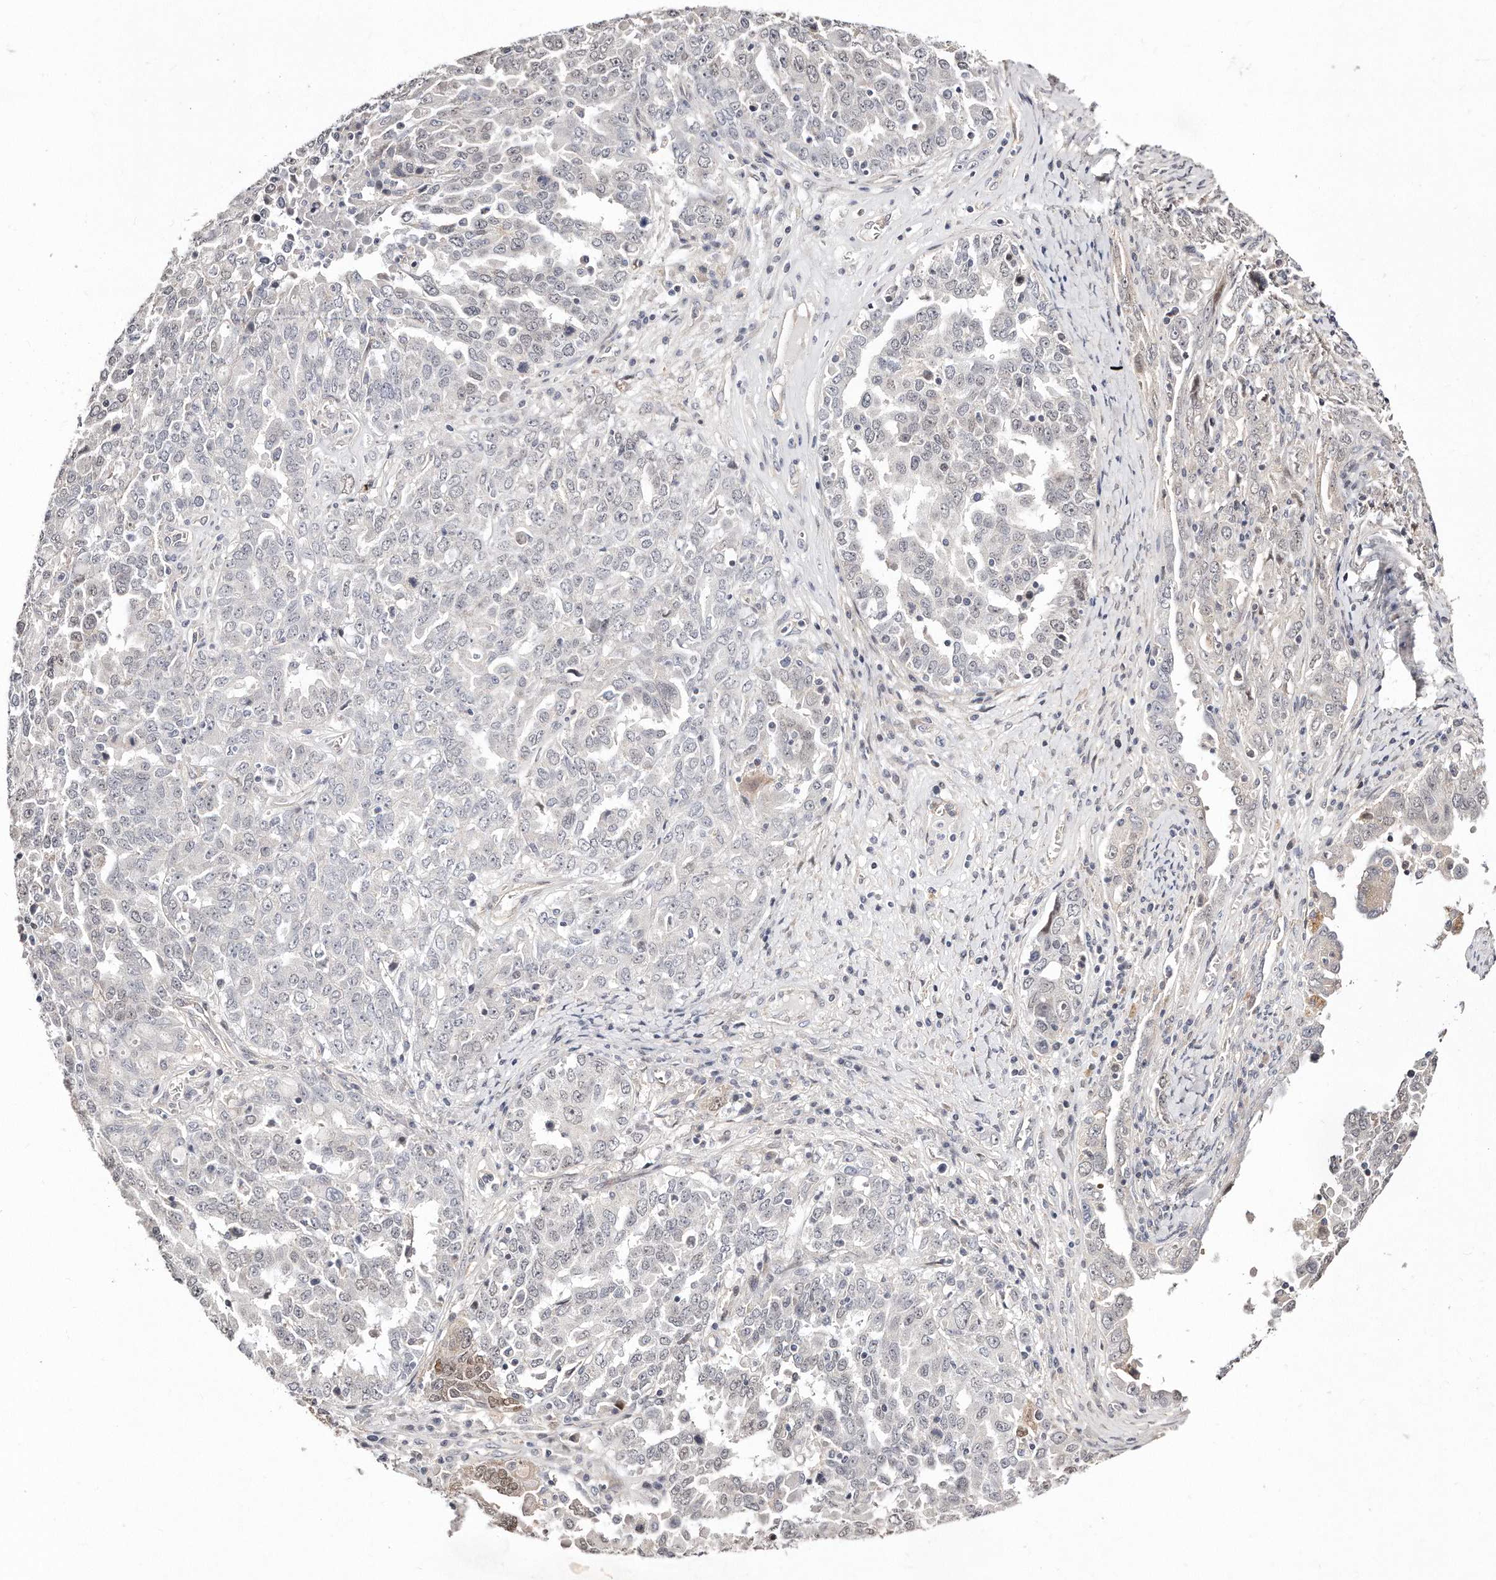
{"staining": {"intensity": "negative", "quantity": "none", "location": "none"}, "tissue": "ovarian cancer", "cell_type": "Tumor cells", "image_type": "cancer", "snomed": [{"axis": "morphology", "description": "Carcinoma, endometroid"}, {"axis": "topography", "description": "Ovary"}], "caption": "IHC histopathology image of neoplastic tissue: human ovarian cancer (endometroid carcinoma) stained with DAB demonstrates no significant protein staining in tumor cells. (Immunohistochemistry (ihc), brightfield microscopy, high magnification).", "gene": "CASZ1", "patient": {"sex": "female", "age": 62}}